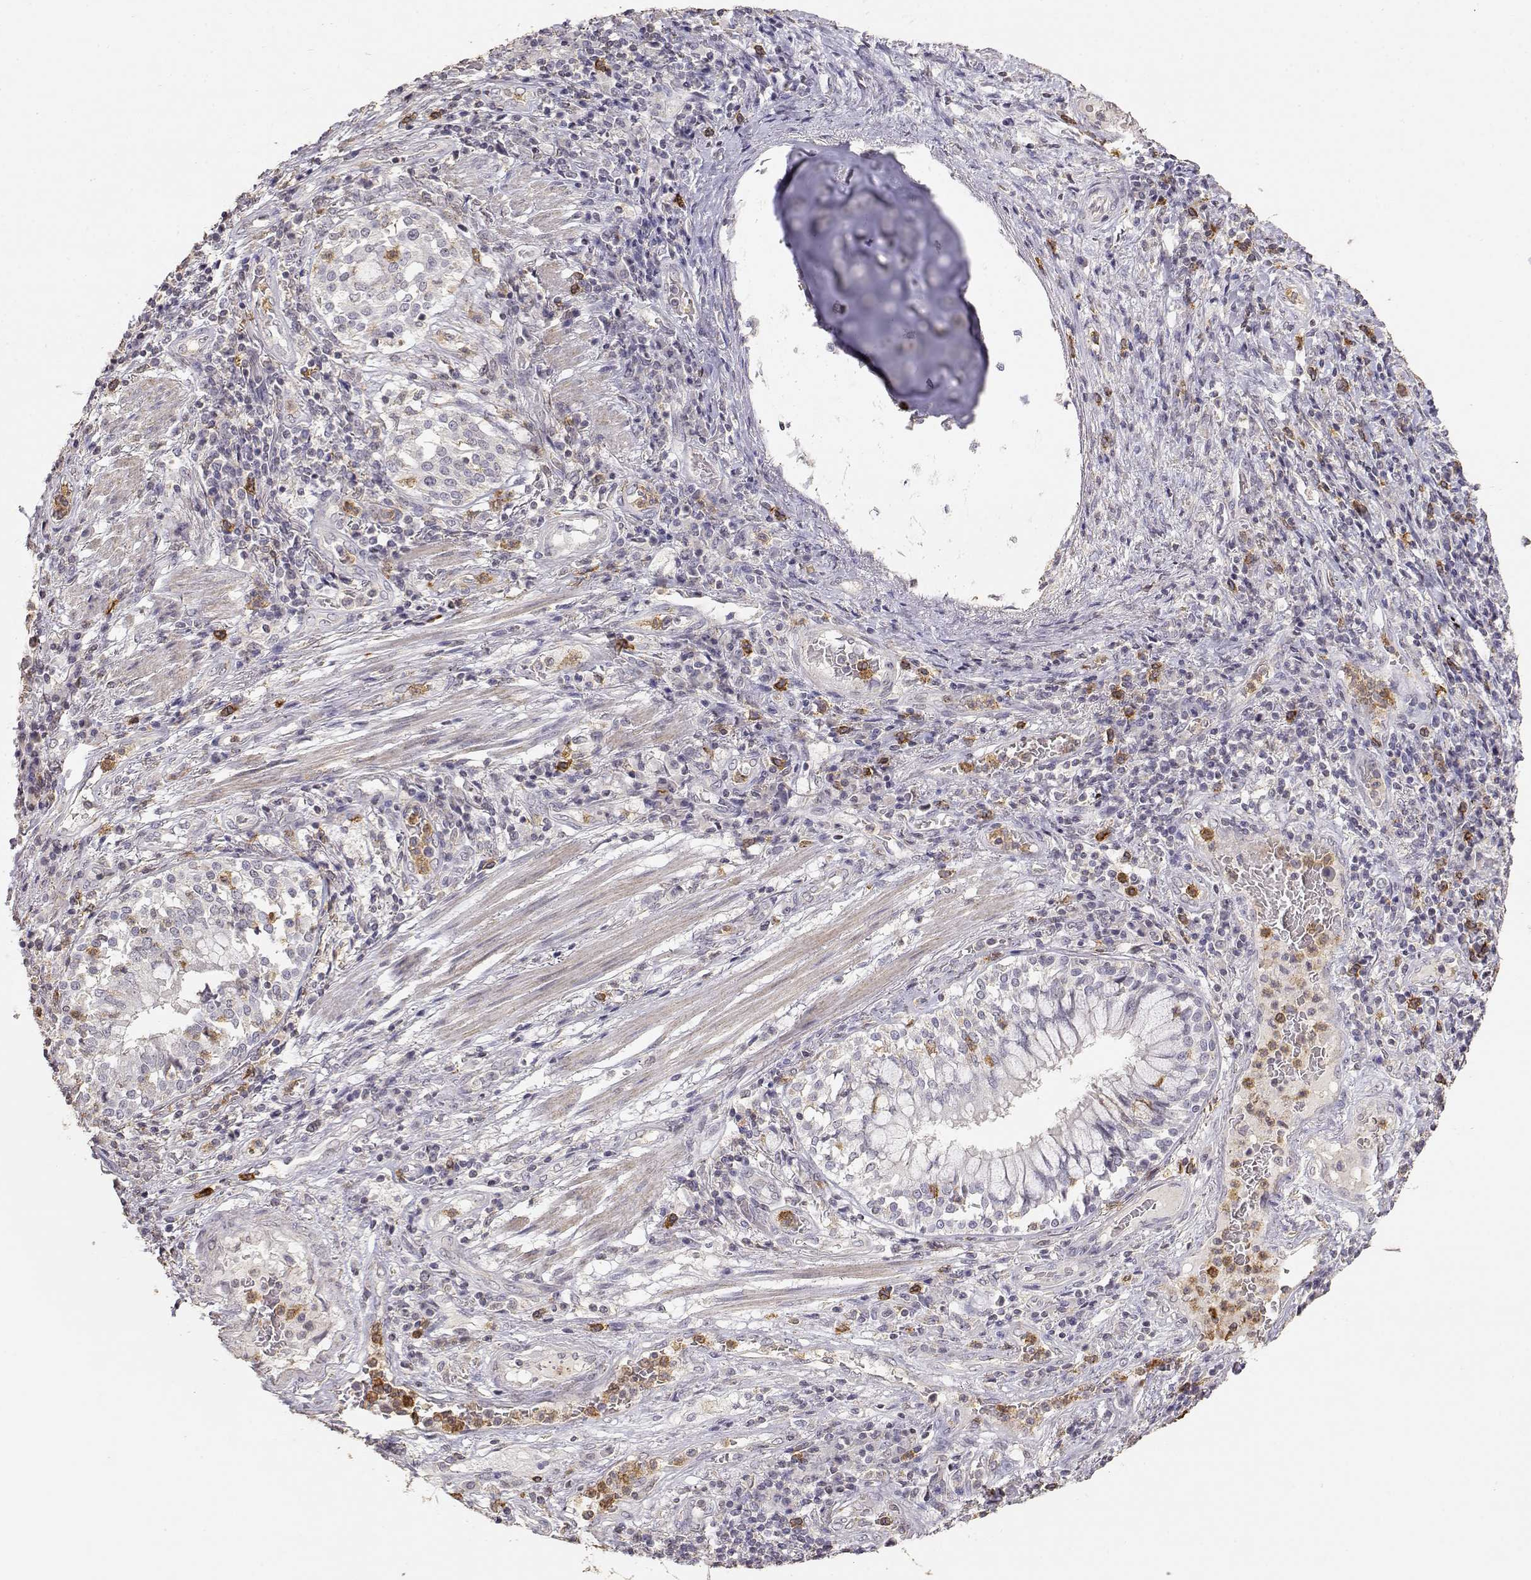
{"staining": {"intensity": "negative", "quantity": "none", "location": "none"}, "tissue": "lung cancer", "cell_type": "Tumor cells", "image_type": "cancer", "snomed": [{"axis": "morphology", "description": "Normal tissue, NOS"}, {"axis": "morphology", "description": "Squamous cell carcinoma, NOS"}, {"axis": "topography", "description": "Bronchus"}, {"axis": "topography", "description": "Lung"}], "caption": "The micrograph reveals no significant positivity in tumor cells of lung cancer.", "gene": "TNFRSF10C", "patient": {"sex": "male", "age": 64}}